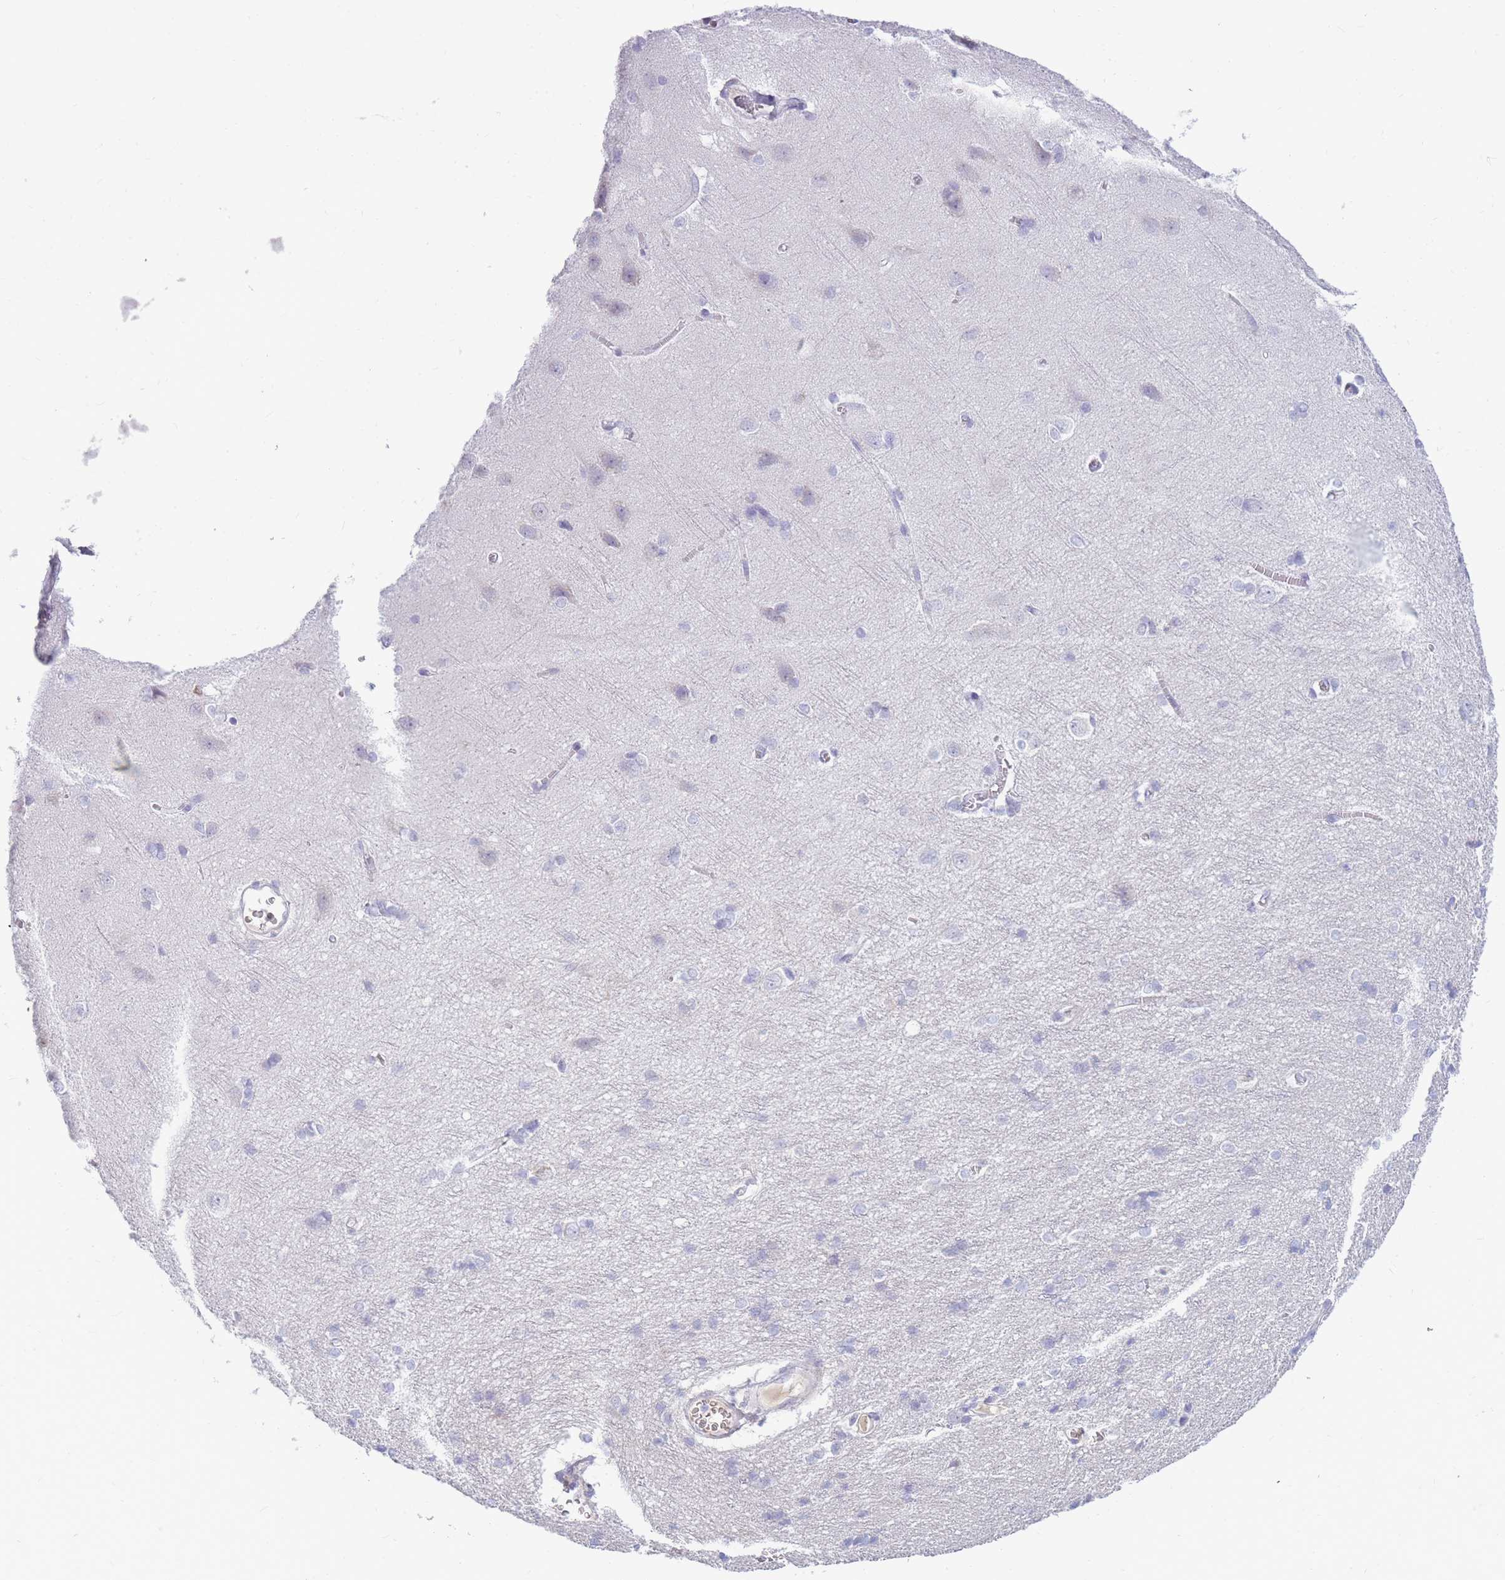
{"staining": {"intensity": "negative", "quantity": "none", "location": "none"}, "tissue": "cerebral cortex", "cell_type": "Endothelial cells", "image_type": "normal", "snomed": [{"axis": "morphology", "description": "Normal tissue, NOS"}, {"axis": "topography", "description": "Cerebral cortex"}], "caption": "The photomicrograph reveals no staining of endothelial cells in normal cerebral cortex. (Immunohistochemistry (ihc), brightfield microscopy, high magnification).", "gene": "TPSAB1", "patient": {"sex": "male", "age": 37}}